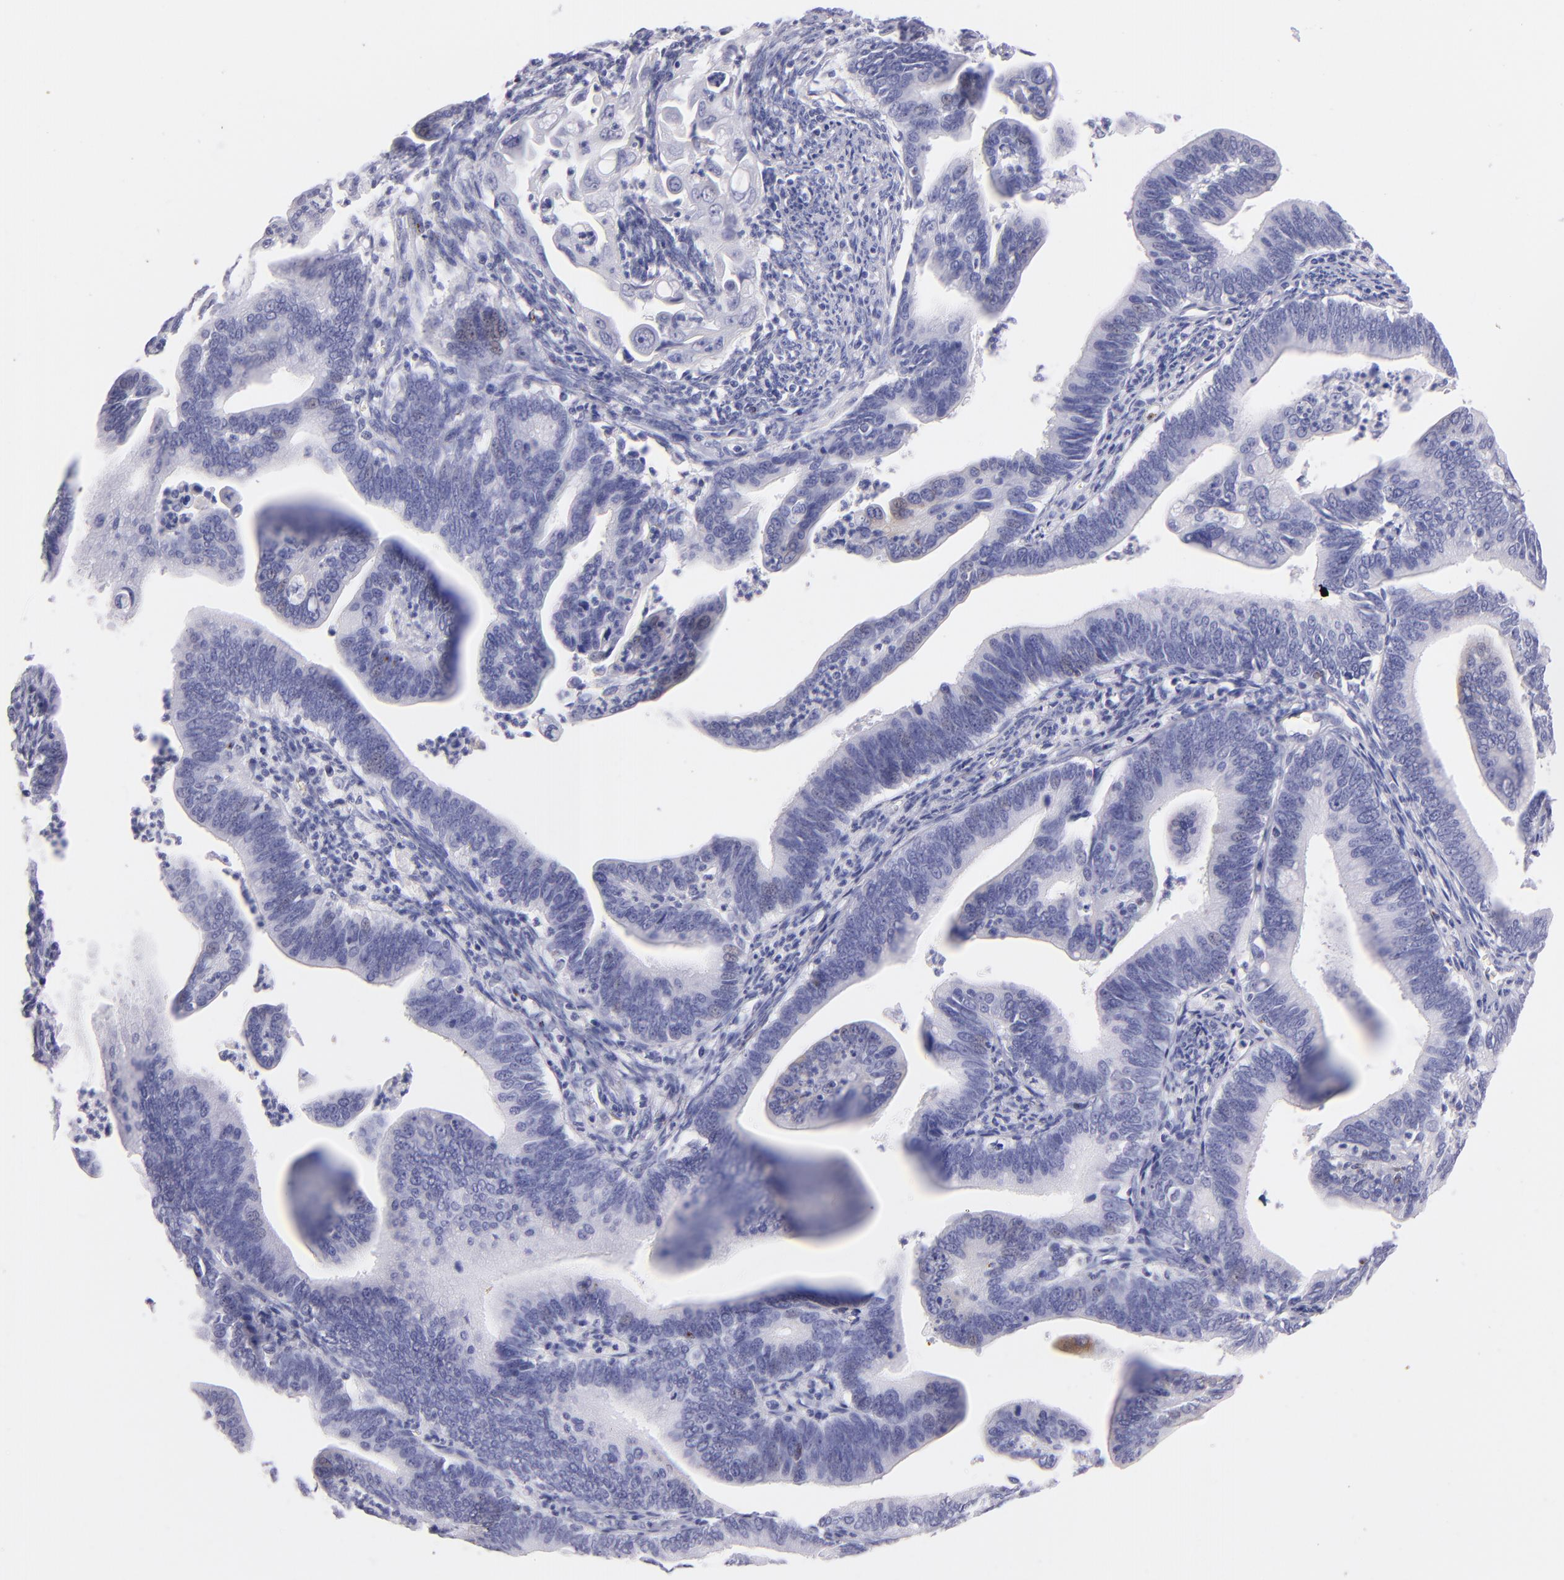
{"staining": {"intensity": "negative", "quantity": "none", "location": "none"}, "tissue": "cervical cancer", "cell_type": "Tumor cells", "image_type": "cancer", "snomed": [{"axis": "morphology", "description": "Adenocarcinoma, NOS"}, {"axis": "topography", "description": "Cervix"}], "caption": "Tumor cells show no significant protein positivity in cervical cancer (adenocarcinoma).", "gene": "PRF1", "patient": {"sex": "female", "age": 47}}